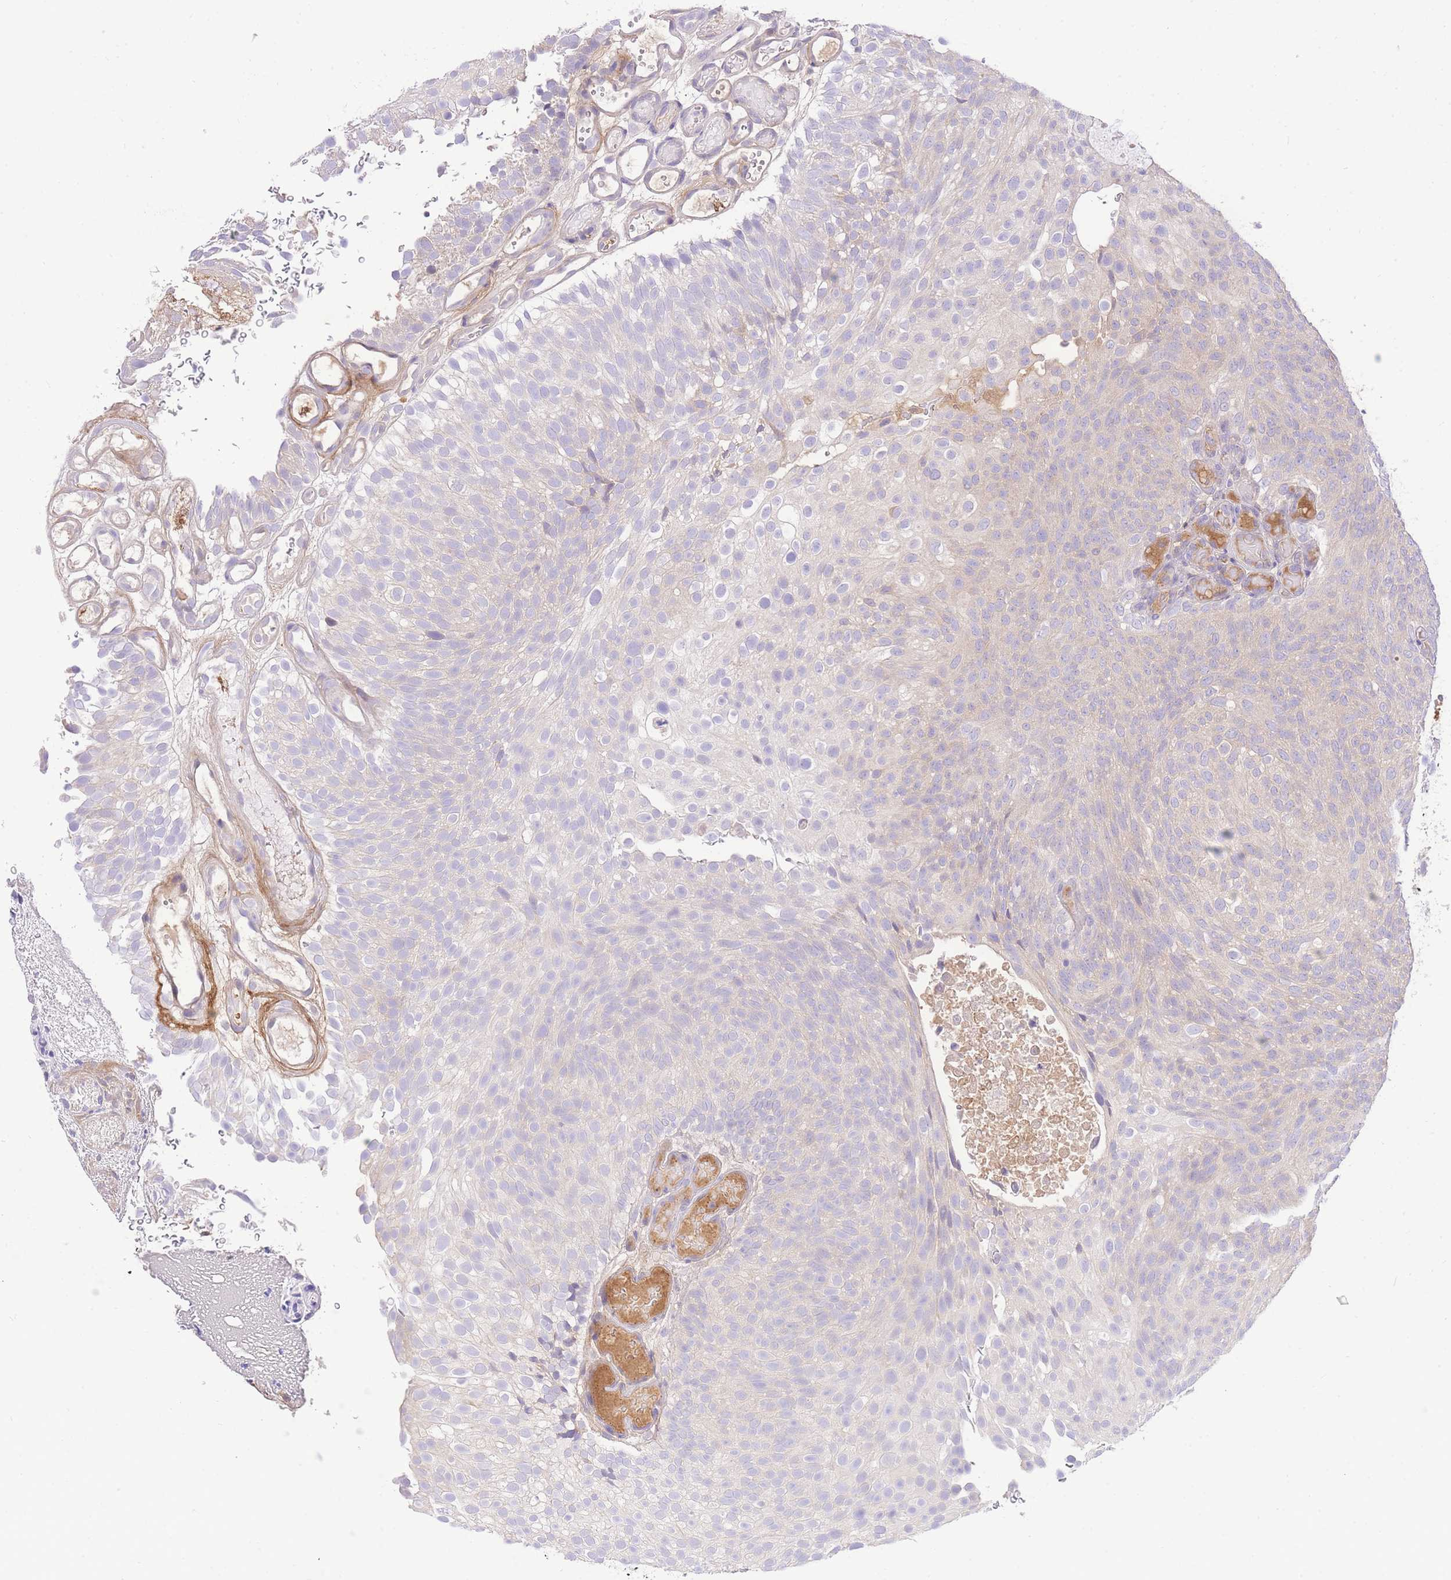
{"staining": {"intensity": "negative", "quantity": "none", "location": "none"}, "tissue": "urothelial cancer", "cell_type": "Tumor cells", "image_type": "cancer", "snomed": [{"axis": "morphology", "description": "Urothelial carcinoma, Low grade"}, {"axis": "topography", "description": "Urinary bladder"}], "caption": "Urothelial cancer stained for a protein using immunohistochemistry (IHC) exhibits no expression tumor cells.", "gene": "LIPH", "patient": {"sex": "male", "age": 78}}